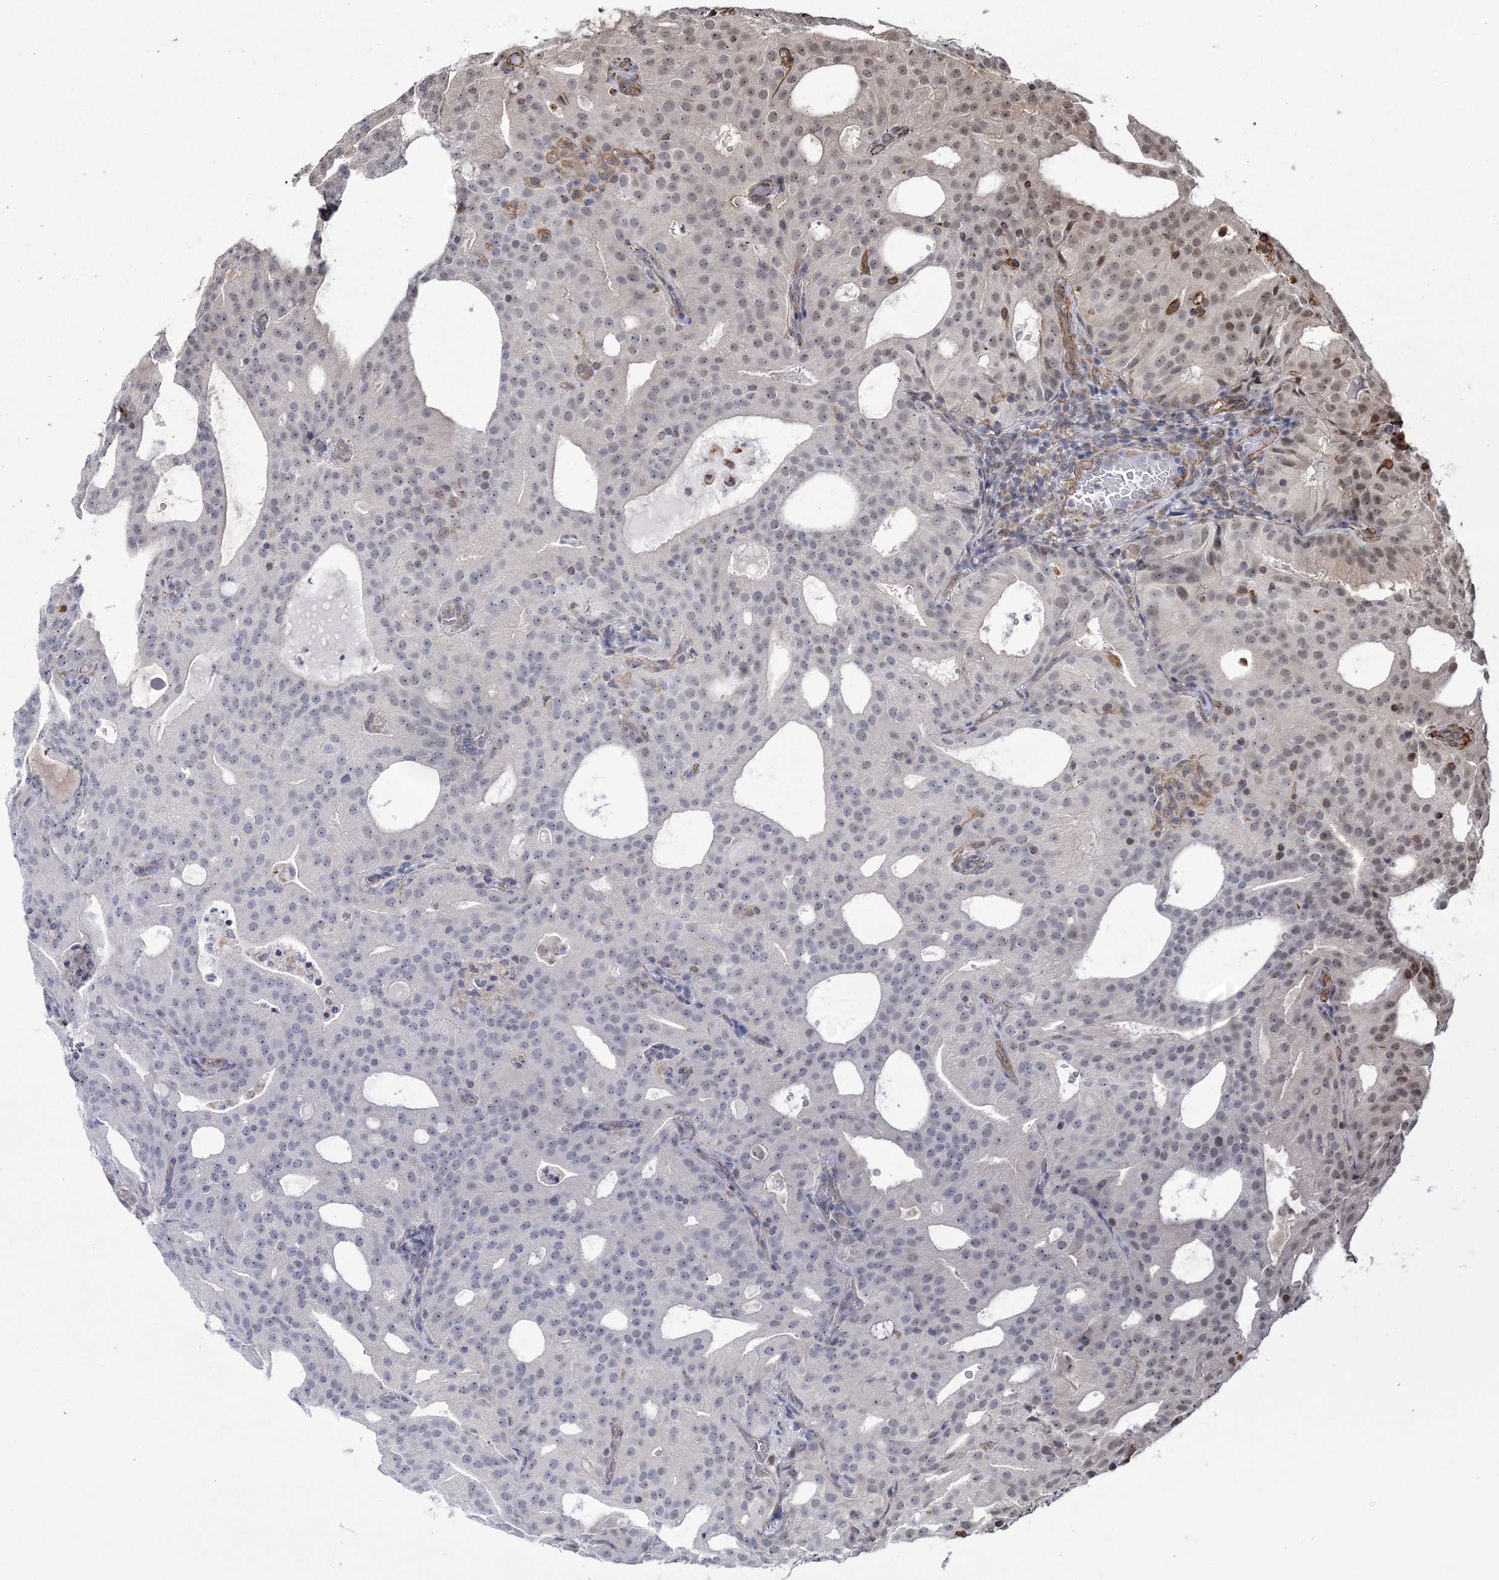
{"staining": {"intensity": "weak", "quantity": "<25%", "location": "nuclear"}, "tissue": "prostate cancer", "cell_type": "Tumor cells", "image_type": "cancer", "snomed": [{"axis": "morphology", "description": "Adenocarcinoma, Medium grade"}, {"axis": "topography", "description": "Prostate"}], "caption": "The immunohistochemistry (IHC) histopathology image has no significant staining in tumor cells of prostate cancer (medium-grade adenocarcinoma) tissue.", "gene": "ATP11B", "patient": {"sex": "male", "age": 88}}